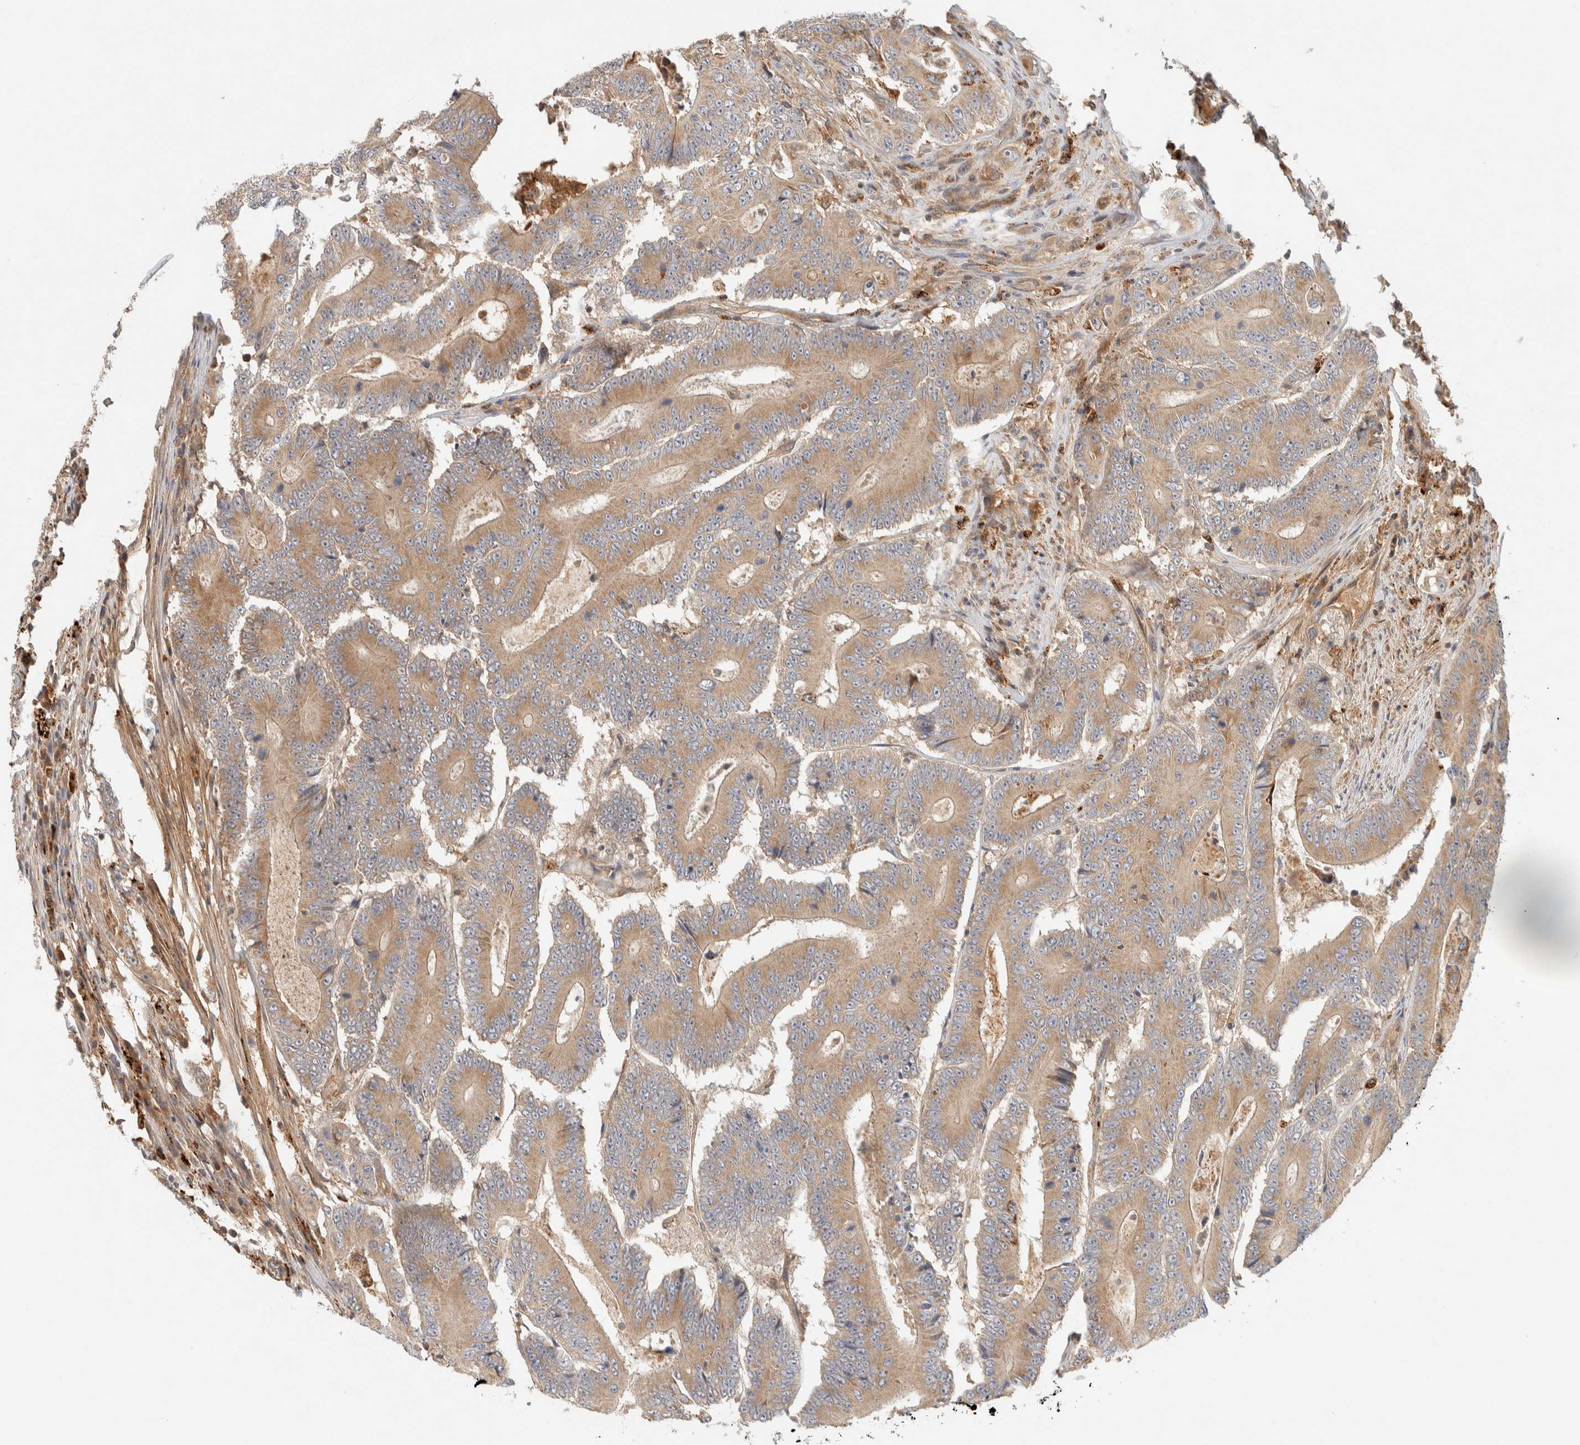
{"staining": {"intensity": "weak", "quantity": ">75%", "location": "cytoplasmic/membranous"}, "tissue": "colorectal cancer", "cell_type": "Tumor cells", "image_type": "cancer", "snomed": [{"axis": "morphology", "description": "Adenocarcinoma, NOS"}, {"axis": "topography", "description": "Colon"}], "caption": "IHC staining of colorectal cancer, which displays low levels of weak cytoplasmic/membranous positivity in approximately >75% of tumor cells indicating weak cytoplasmic/membranous protein positivity. The staining was performed using DAB (brown) for protein detection and nuclei were counterstained in hematoxylin (blue).", "gene": "FAM167A", "patient": {"sex": "male", "age": 83}}